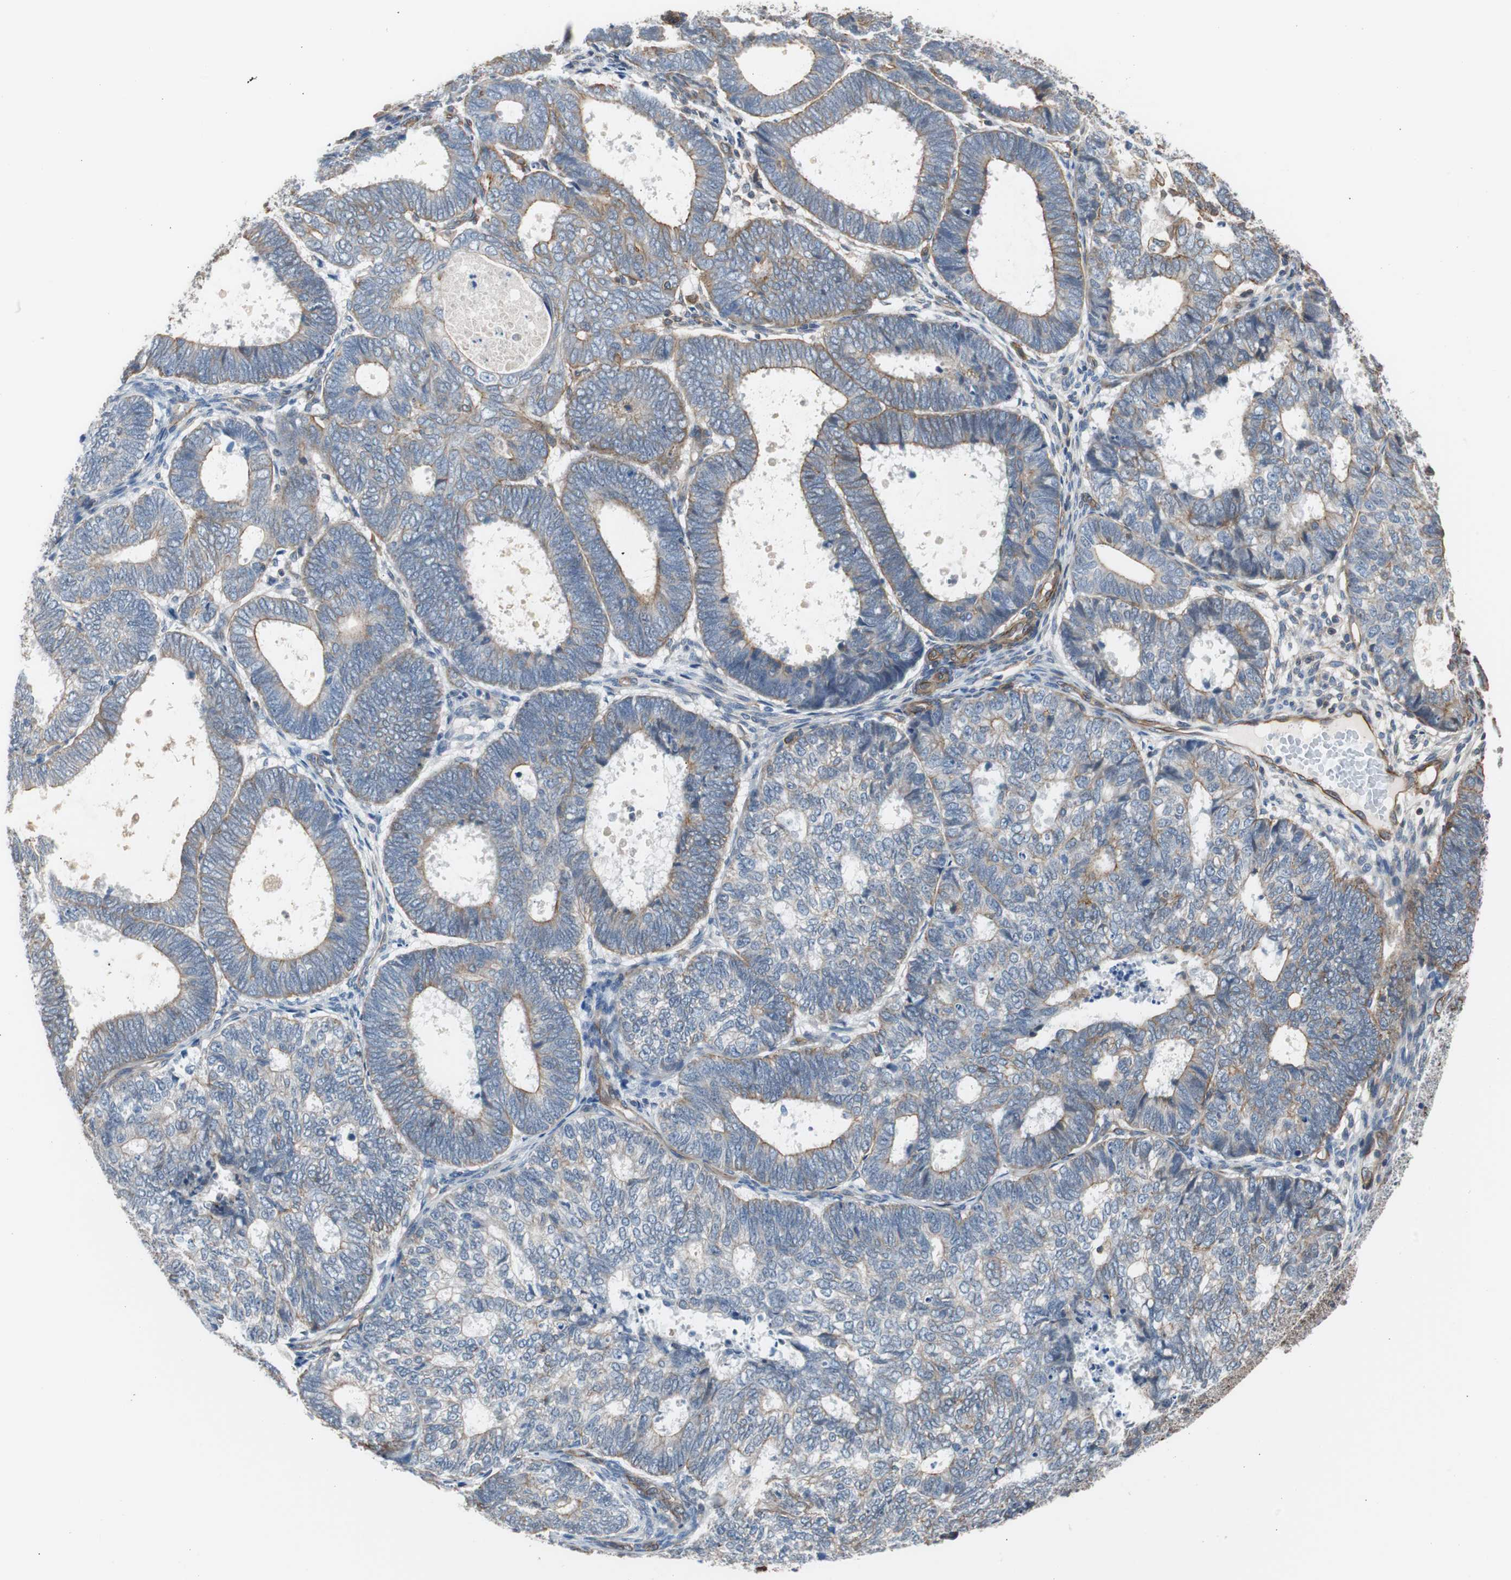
{"staining": {"intensity": "moderate", "quantity": "<25%", "location": "cytoplasmic/membranous"}, "tissue": "endometrial cancer", "cell_type": "Tumor cells", "image_type": "cancer", "snomed": [{"axis": "morphology", "description": "Adenocarcinoma, NOS"}, {"axis": "topography", "description": "Uterus"}], "caption": "This is an image of immunohistochemistry (IHC) staining of endometrial adenocarcinoma, which shows moderate expression in the cytoplasmic/membranous of tumor cells.", "gene": "KIF3B", "patient": {"sex": "female", "age": 60}}